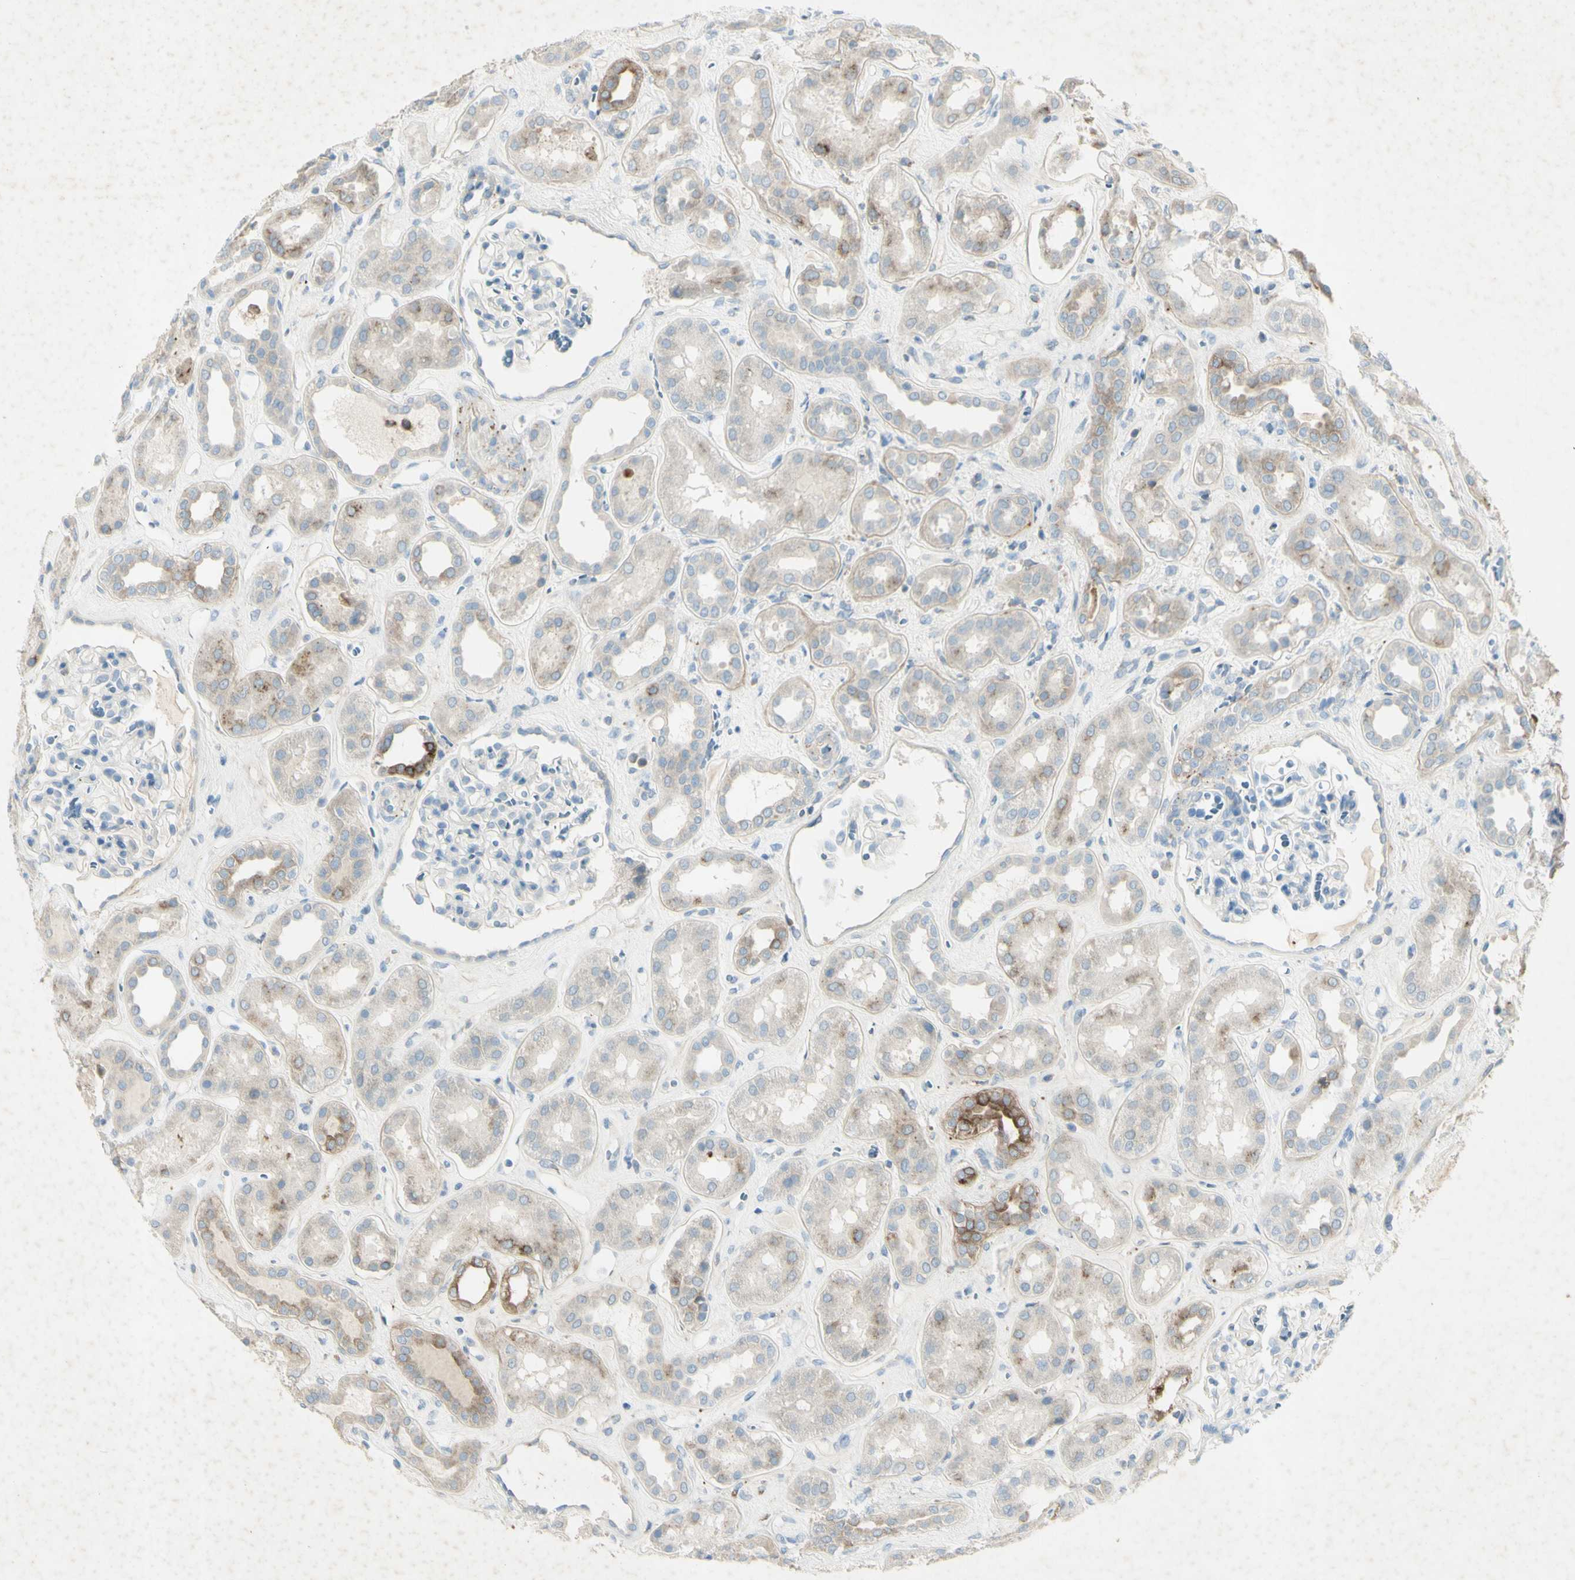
{"staining": {"intensity": "negative", "quantity": "none", "location": "none"}, "tissue": "kidney", "cell_type": "Cells in glomeruli", "image_type": "normal", "snomed": [{"axis": "morphology", "description": "Normal tissue, NOS"}, {"axis": "topography", "description": "Kidney"}], "caption": "There is no significant staining in cells in glomeruli of kidney.", "gene": "GDF15", "patient": {"sex": "male", "age": 59}}